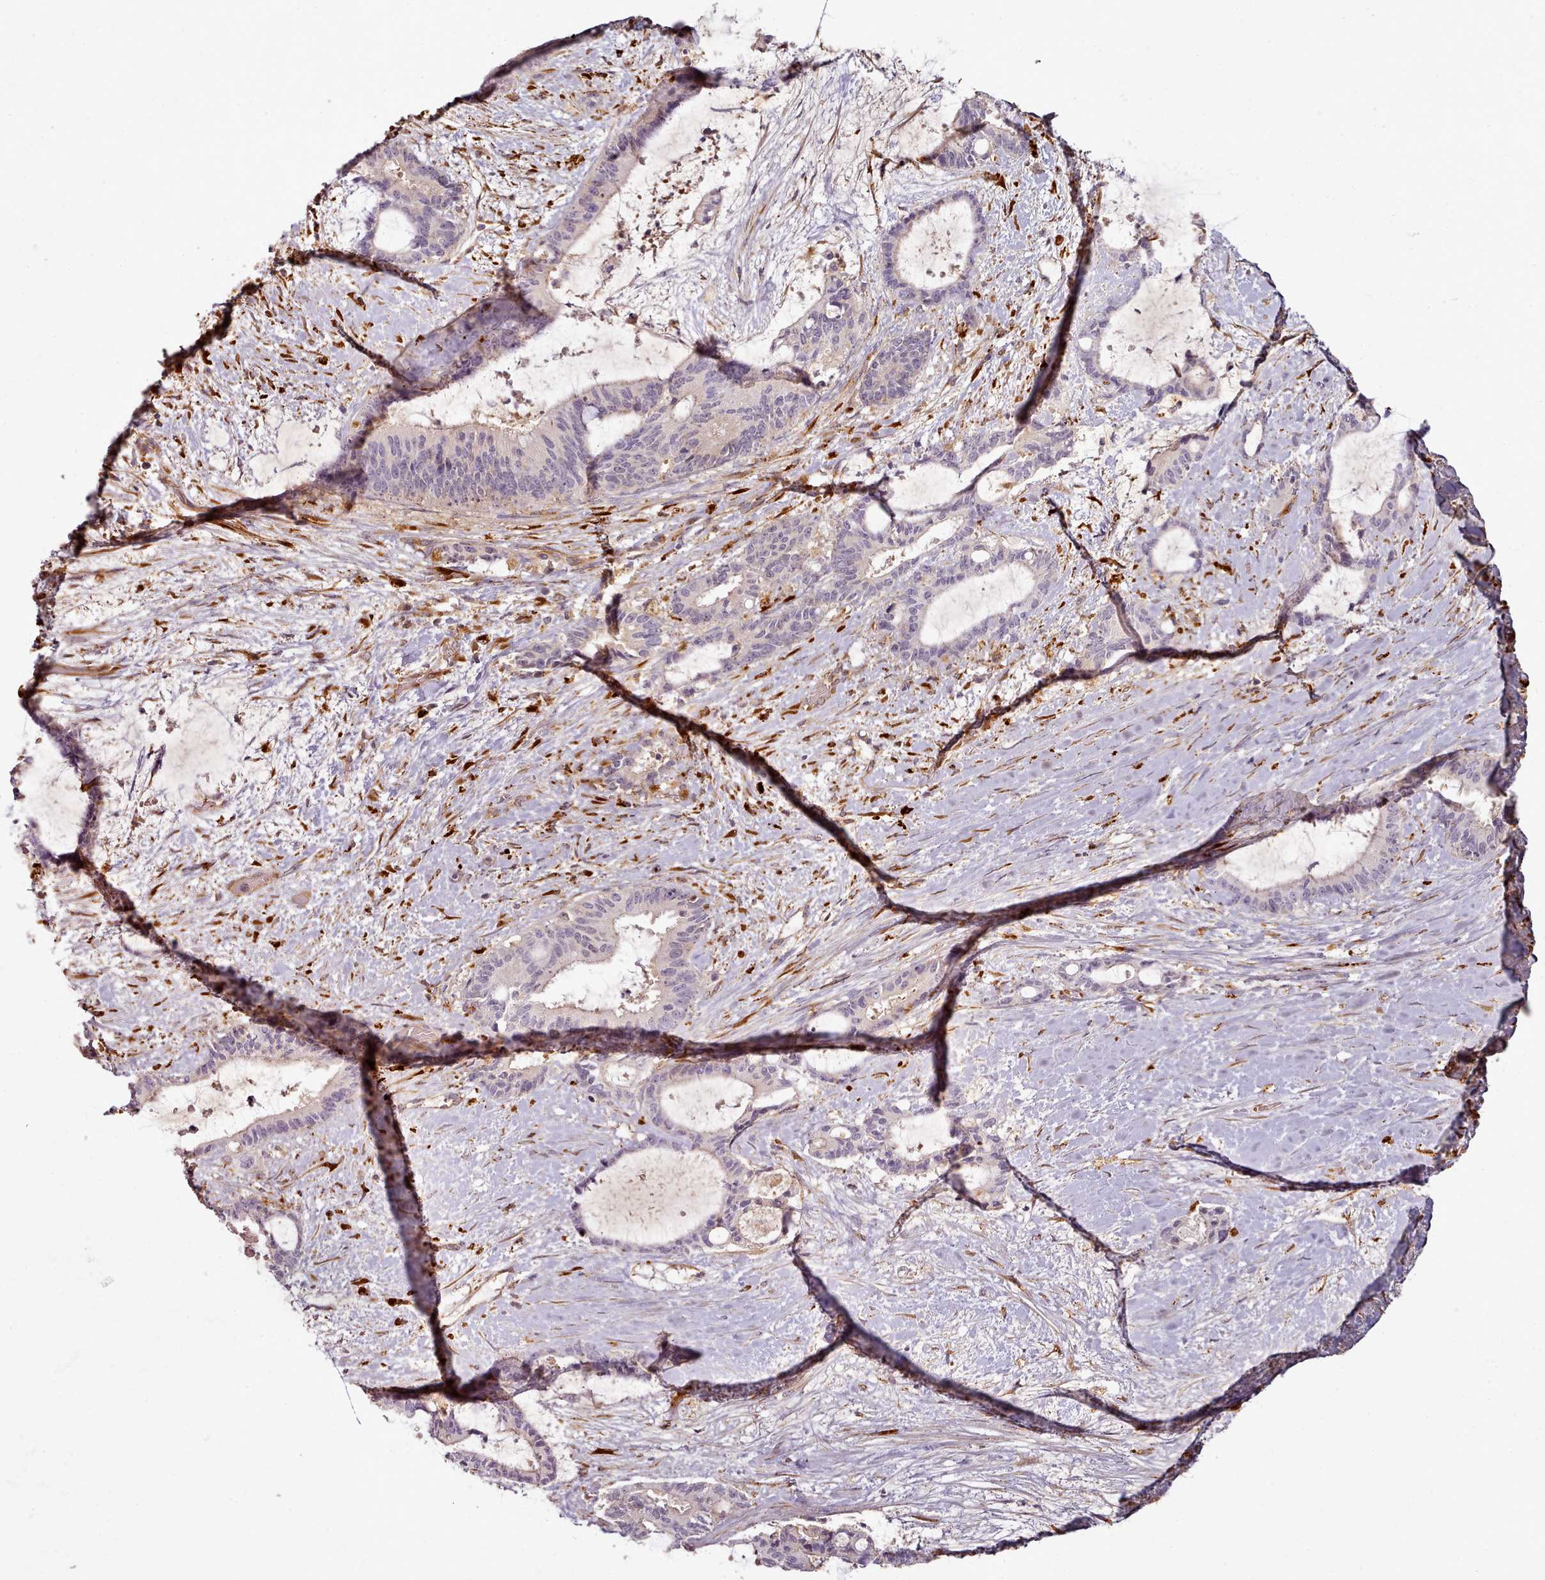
{"staining": {"intensity": "negative", "quantity": "none", "location": "none"}, "tissue": "liver cancer", "cell_type": "Tumor cells", "image_type": "cancer", "snomed": [{"axis": "morphology", "description": "Normal tissue, NOS"}, {"axis": "morphology", "description": "Cholangiocarcinoma"}, {"axis": "topography", "description": "Liver"}, {"axis": "topography", "description": "Peripheral nerve tissue"}], "caption": "Liver cholangiocarcinoma was stained to show a protein in brown. There is no significant positivity in tumor cells.", "gene": "C1QTNF5", "patient": {"sex": "female", "age": 73}}